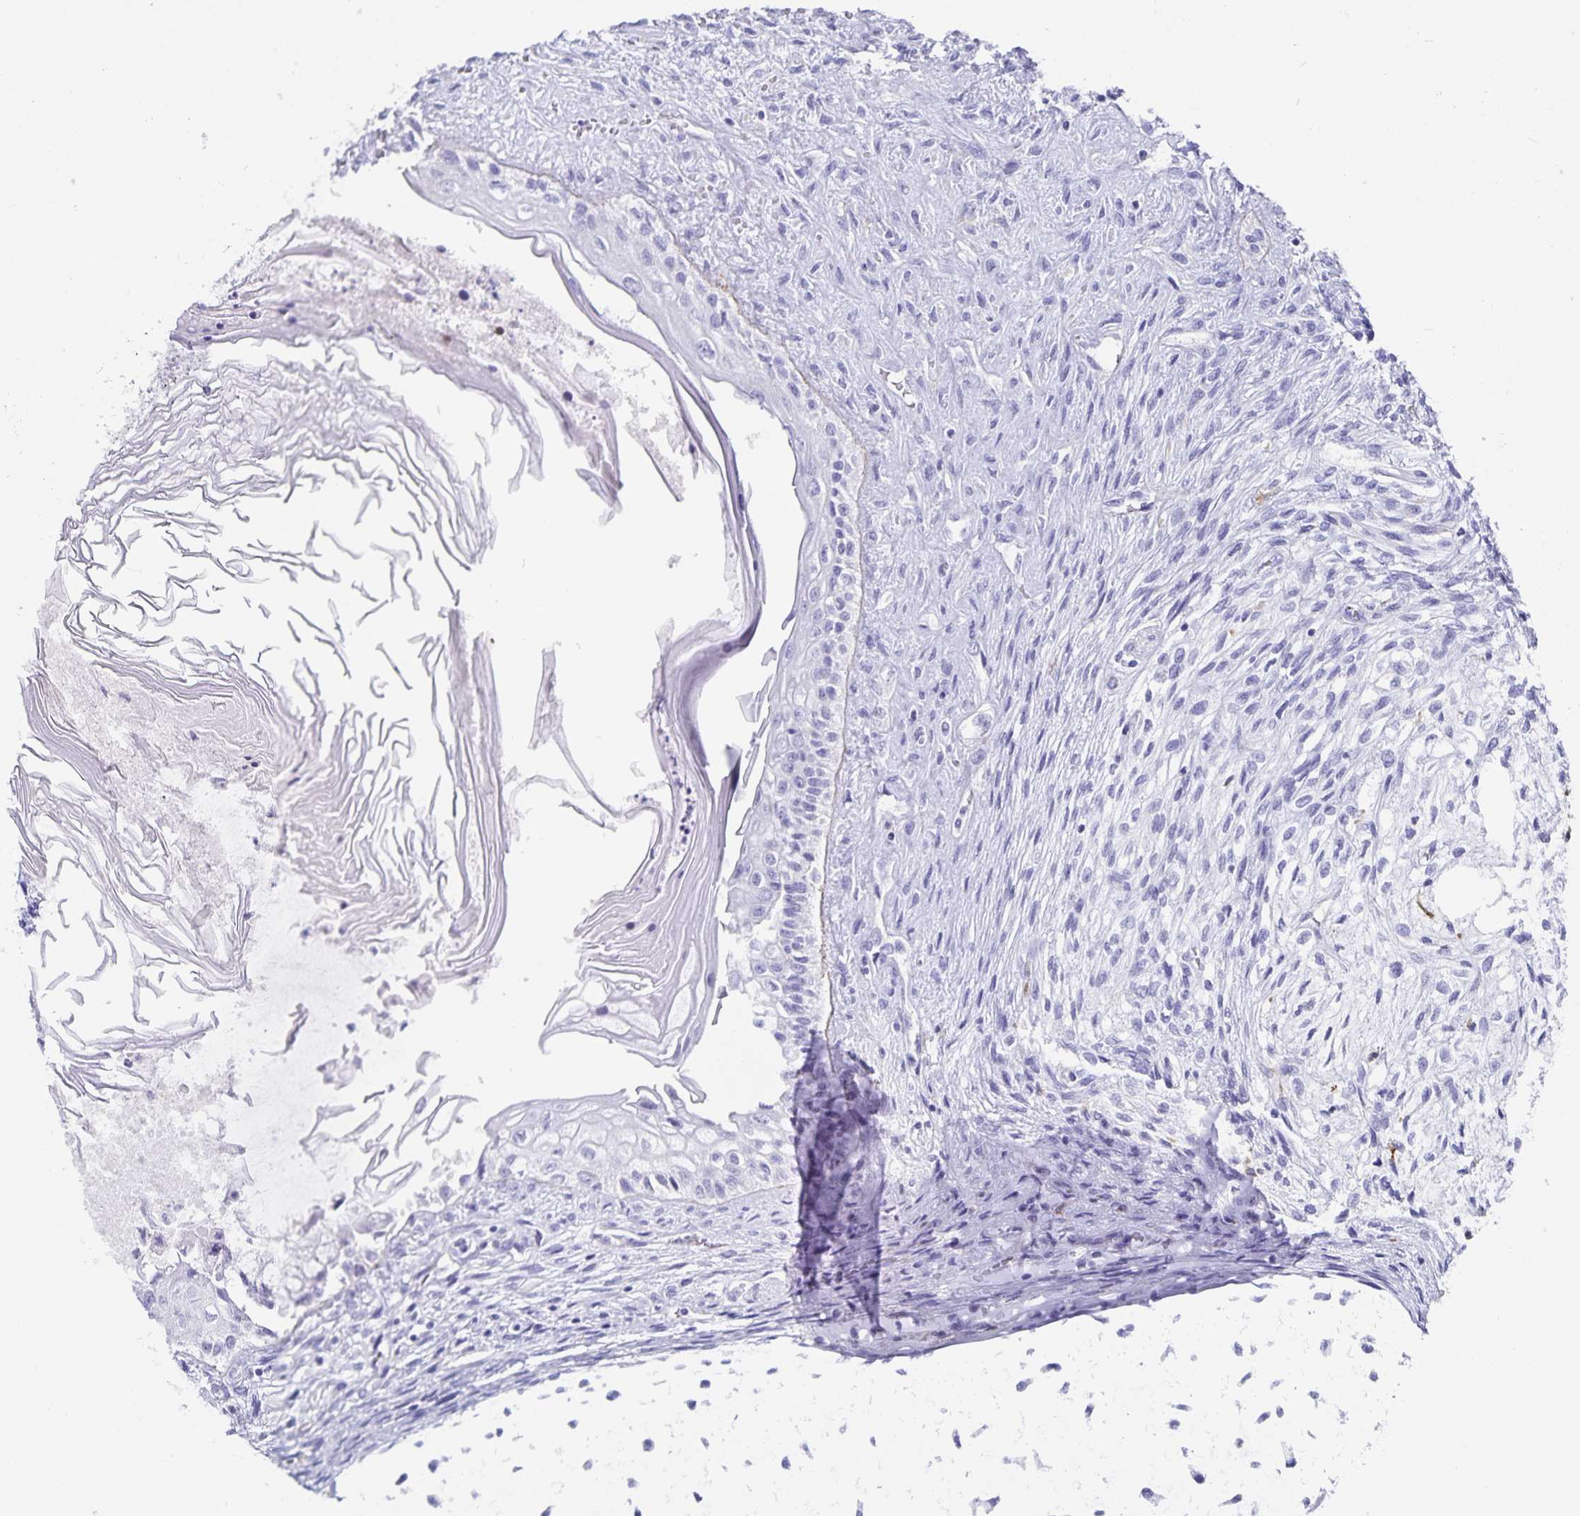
{"staining": {"intensity": "negative", "quantity": "none", "location": "none"}, "tissue": "testis cancer", "cell_type": "Tumor cells", "image_type": "cancer", "snomed": [{"axis": "morphology", "description": "Carcinoma, Embryonal, NOS"}, {"axis": "topography", "description": "Testis"}], "caption": "This is an immunohistochemistry (IHC) histopathology image of testis cancer (embryonal carcinoma). There is no staining in tumor cells.", "gene": "PLAC1", "patient": {"sex": "male", "age": 37}}